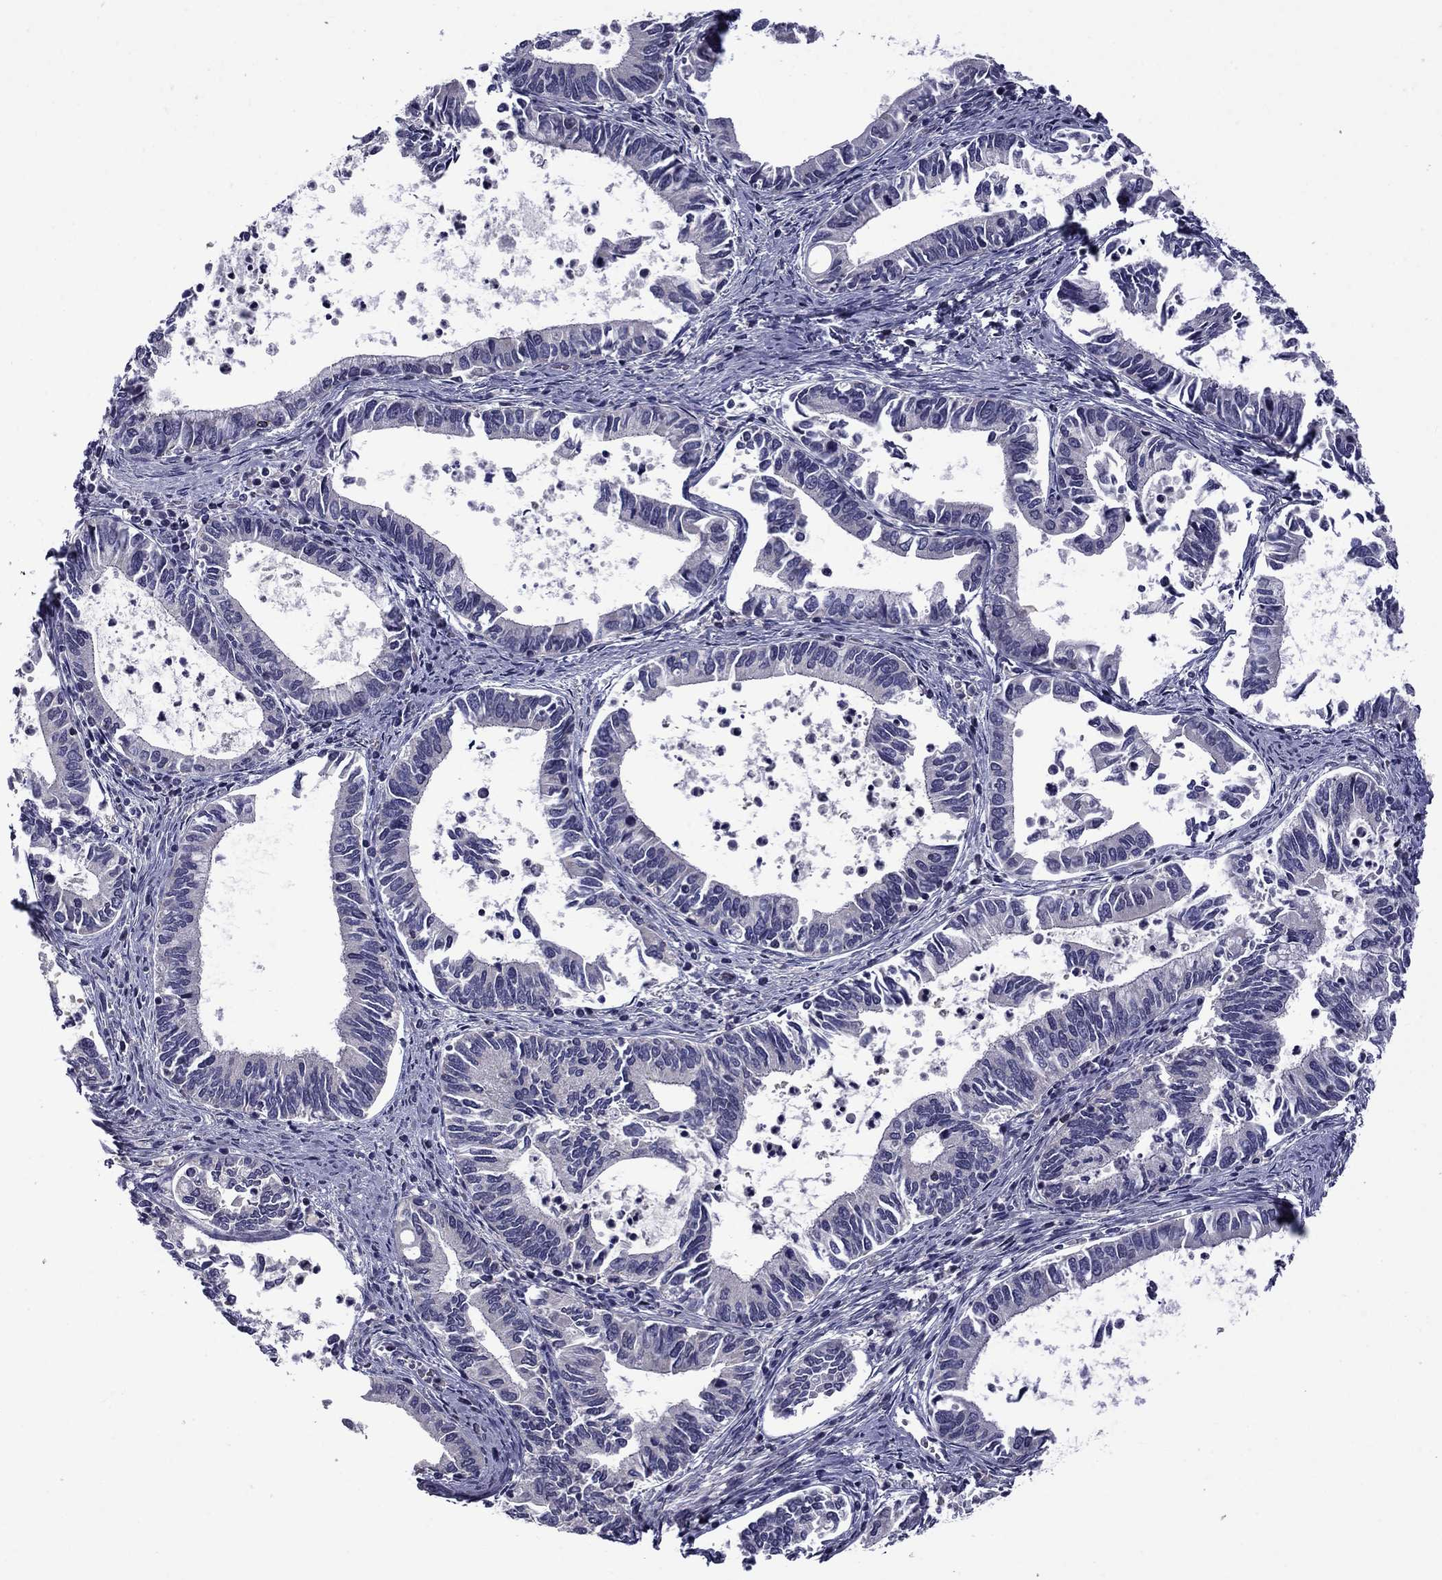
{"staining": {"intensity": "negative", "quantity": "none", "location": "none"}, "tissue": "cervical cancer", "cell_type": "Tumor cells", "image_type": "cancer", "snomed": [{"axis": "morphology", "description": "Adenocarcinoma, NOS"}, {"axis": "topography", "description": "Cervix"}], "caption": "An image of human adenocarcinoma (cervical) is negative for staining in tumor cells.", "gene": "SNTA1", "patient": {"sex": "female", "age": 42}}